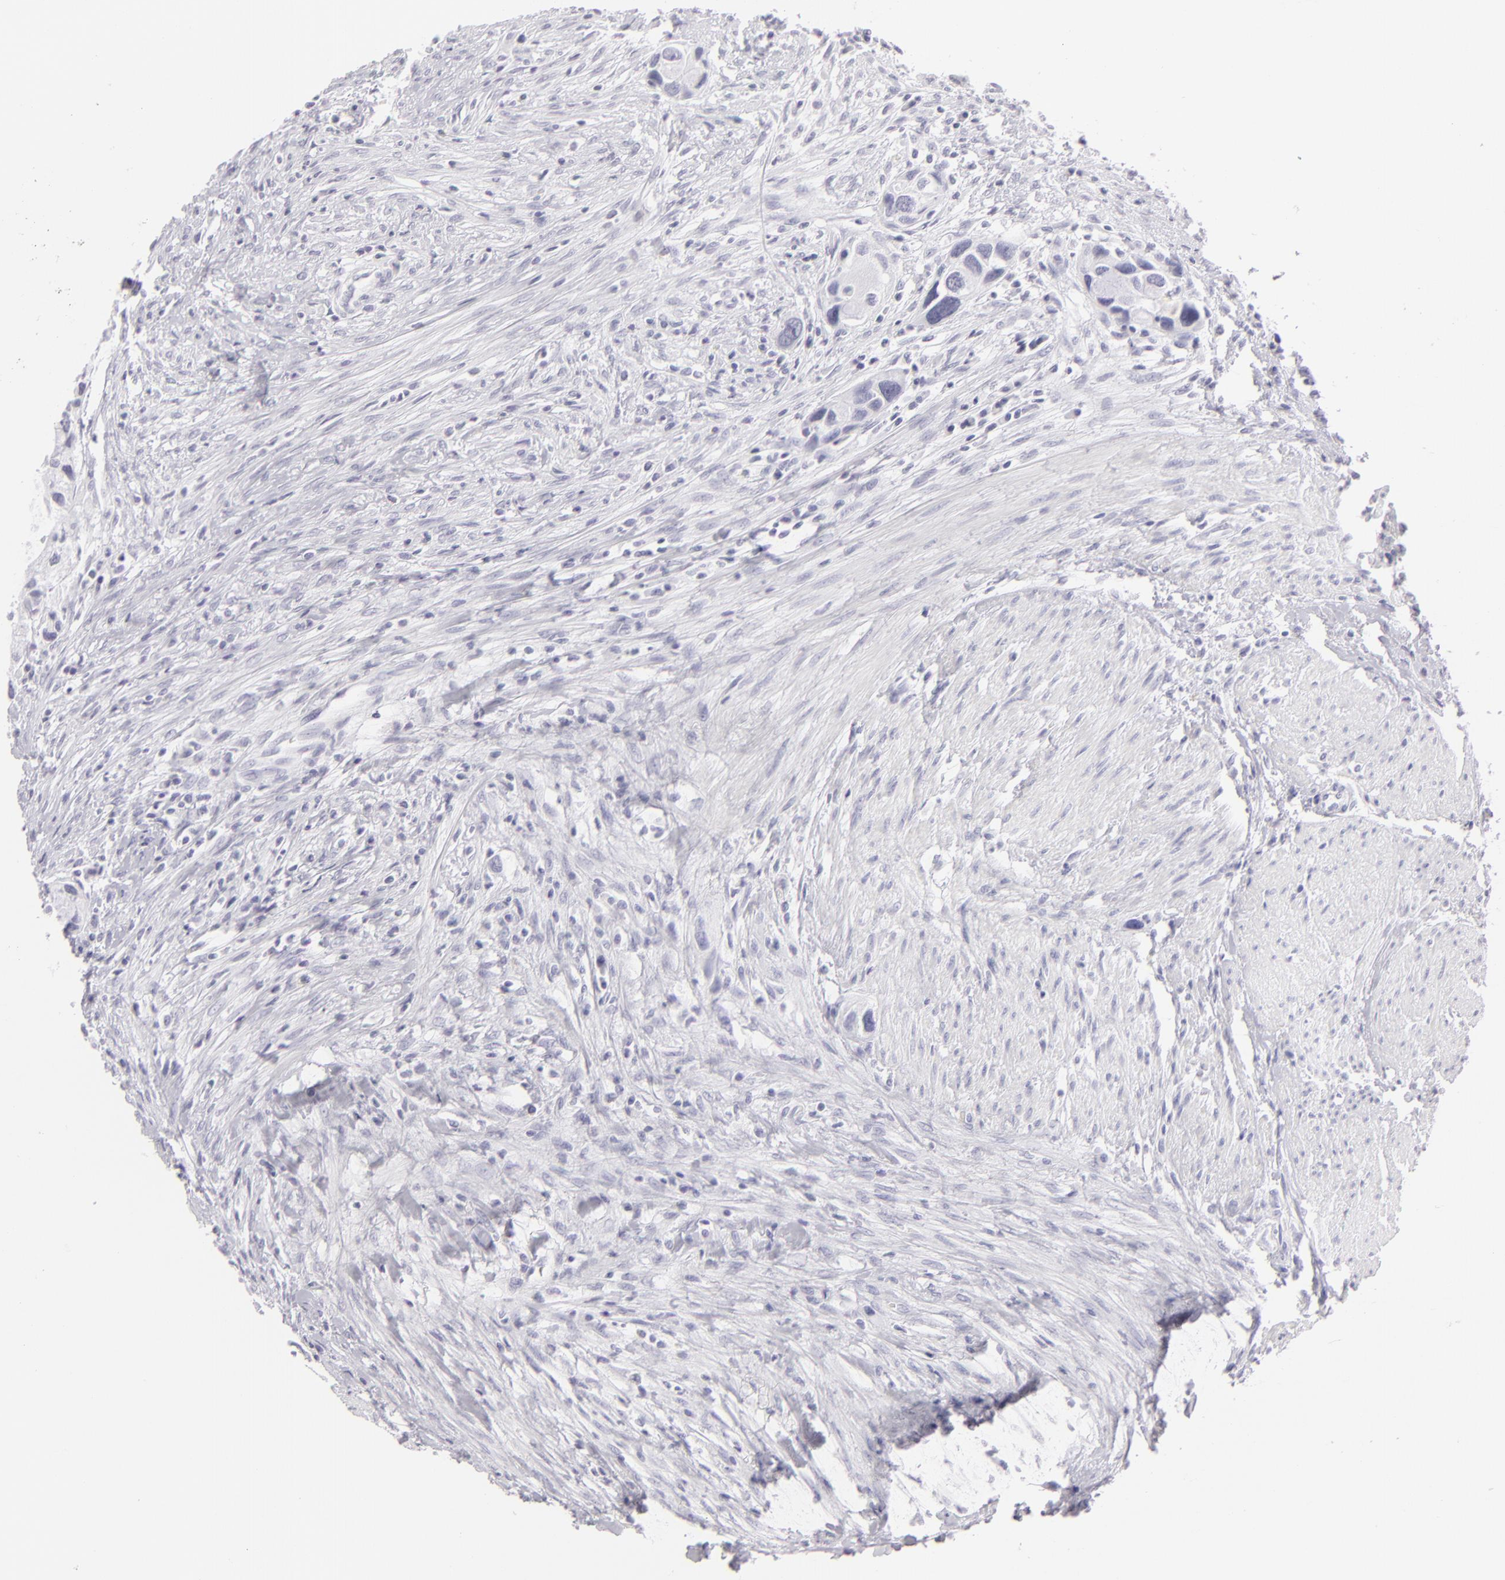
{"staining": {"intensity": "negative", "quantity": "none", "location": "none"}, "tissue": "urothelial cancer", "cell_type": "Tumor cells", "image_type": "cancer", "snomed": [{"axis": "morphology", "description": "Urothelial carcinoma, High grade"}, {"axis": "topography", "description": "Urinary bladder"}], "caption": "Human urothelial carcinoma (high-grade) stained for a protein using immunohistochemistry displays no positivity in tumor cells.", "gene": "FLG", "patient": {"sex": "male", "age": 66}}